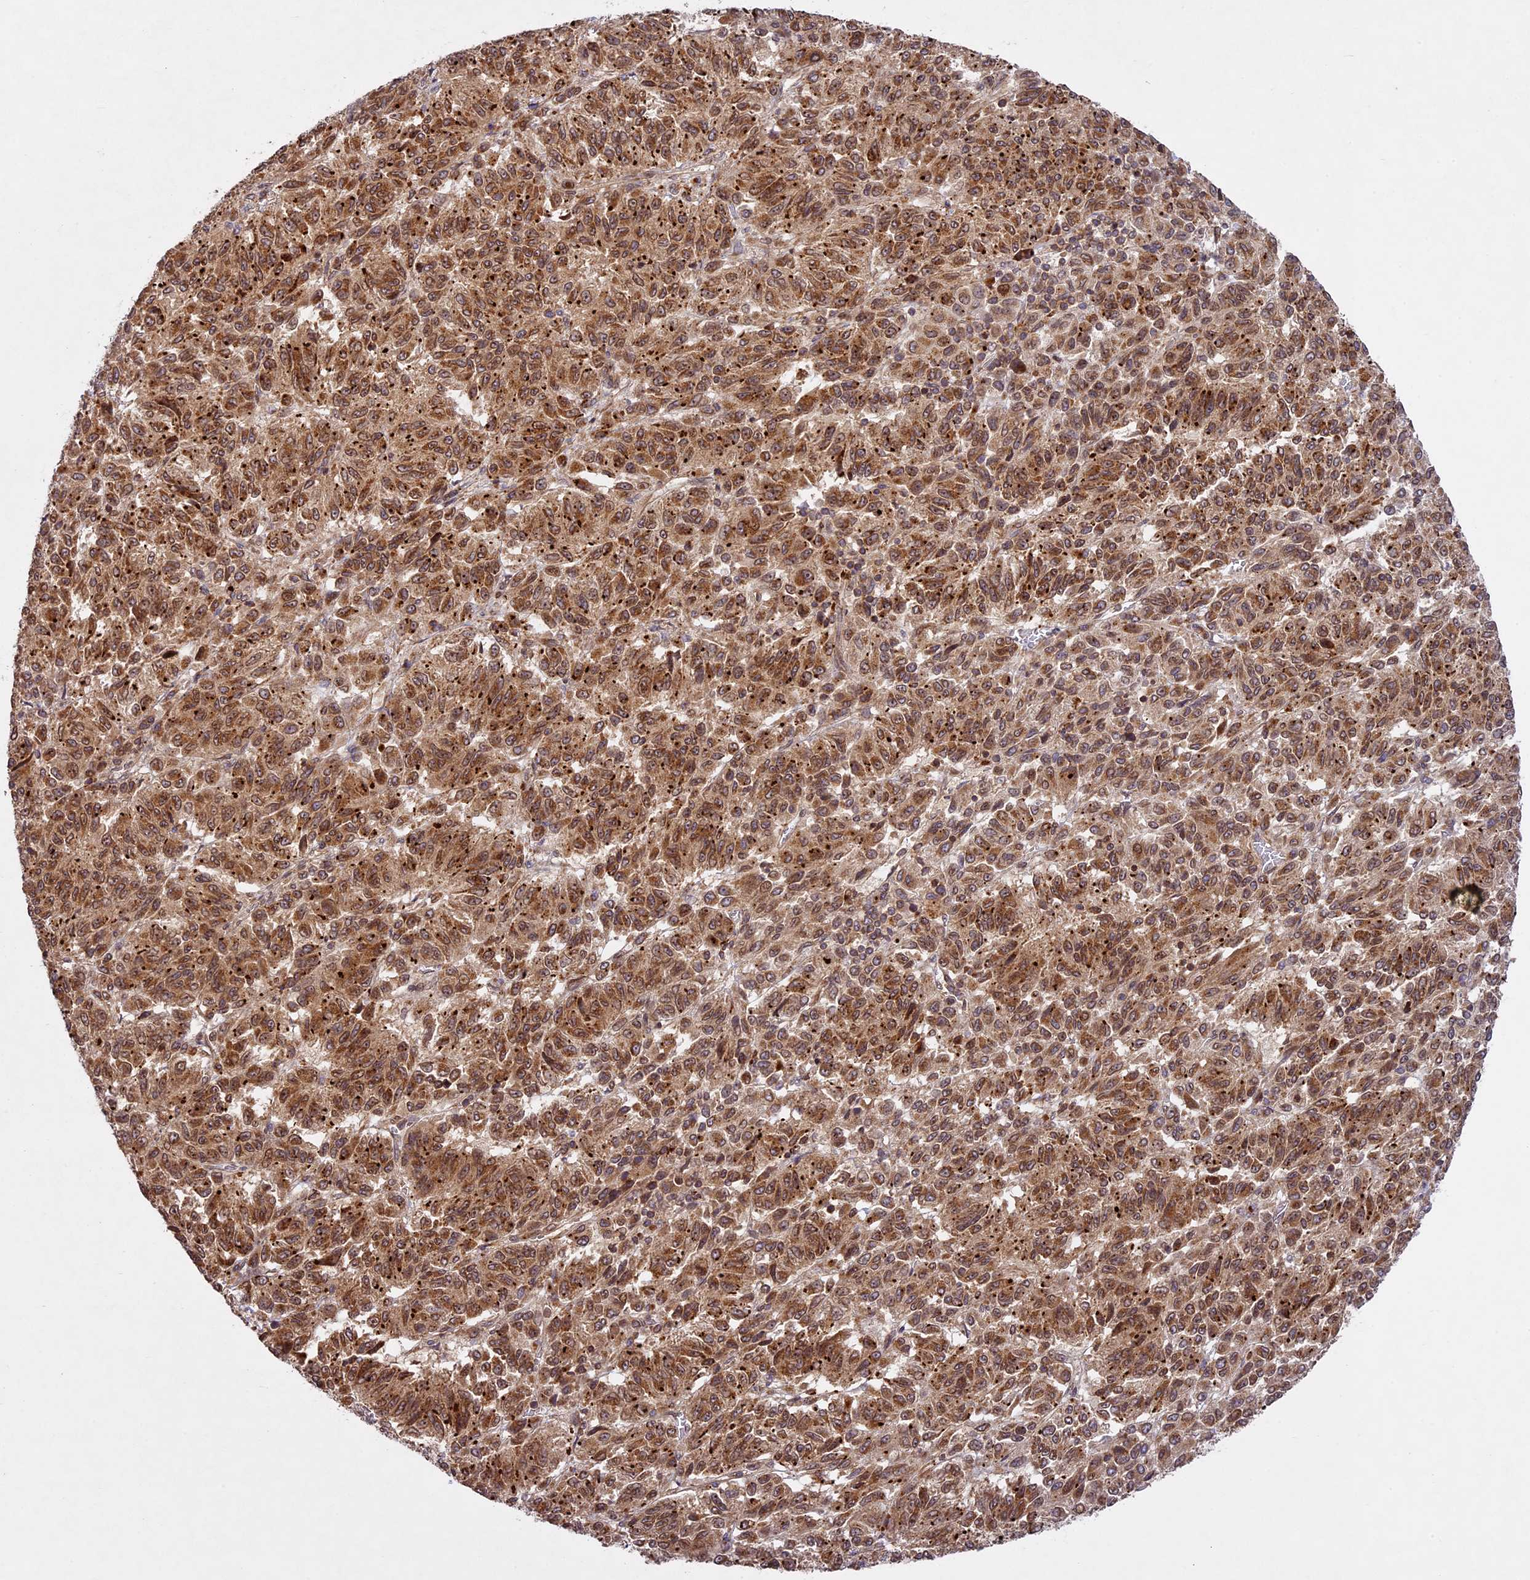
{"staining": {"intensity": "moderate", "quantity": ">75%", "location": "cytoplasmic/membranous,nuclear"}, "tissue": "melanoma", "cell_type": "Tumor cells", "image_type": "cancer", "snomed": [{"axis": "morphology", "description": "Malignant melanoma, Metastatic site"}, {"axis": "topography", "description": "Lung"}], "caption": "This photomicrograph shows IHC staining of human malignant melanoma (metastatic site), with medium moderate cytoplasmic/membranous and nuclear positivity in about >75% of tumor cells.", "gene": "DGKH", "patient": {"sex": "male", "age": 64}}